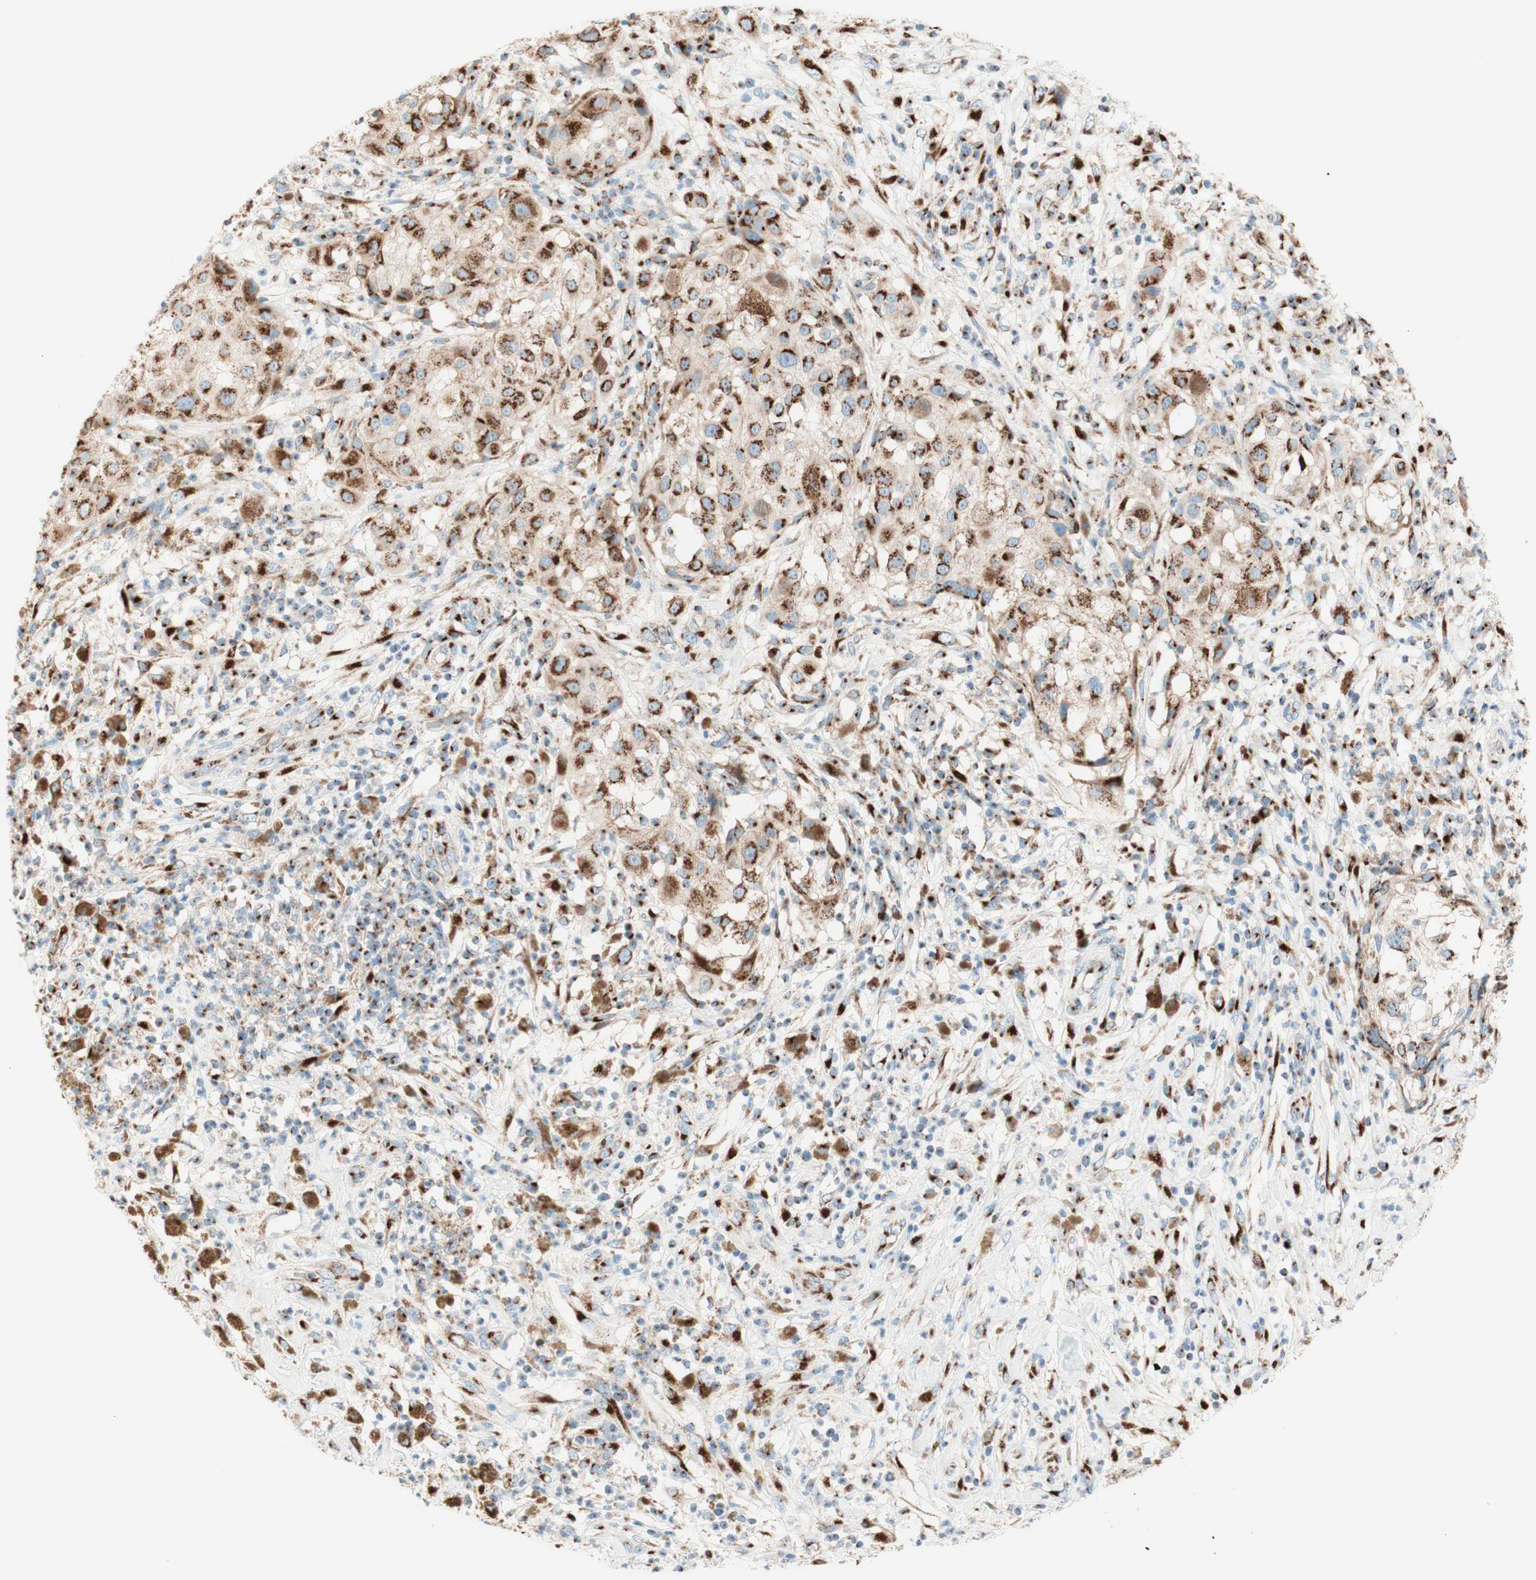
{"staining": {"intensity": "strong", "quantity": ">75%", "location": "cytoplasmic/membranous"}, "tissue": "melanoma", "cell_type": "Tumor cells", "image_type": "cancer", "snomed": [{"axis": "morphology", "description": "Necrosis, NOS"}, {"axis": "morphology", "description": "Malignant melanoma, NOS"}, {"axis": "topography", "description": "Skin"}], "caption": "Immunohistochemistry micrograph of neoplastic tissue: human melanoma stained using IHC shows high levels of strong protein expression localized specifically in the cytoplasmic/membranous of tumor cells, appearing as a cytoplasmic/membranous brown color.", "gene": "GOLGB1", "patient": {"sex": "female", "age": 87}}